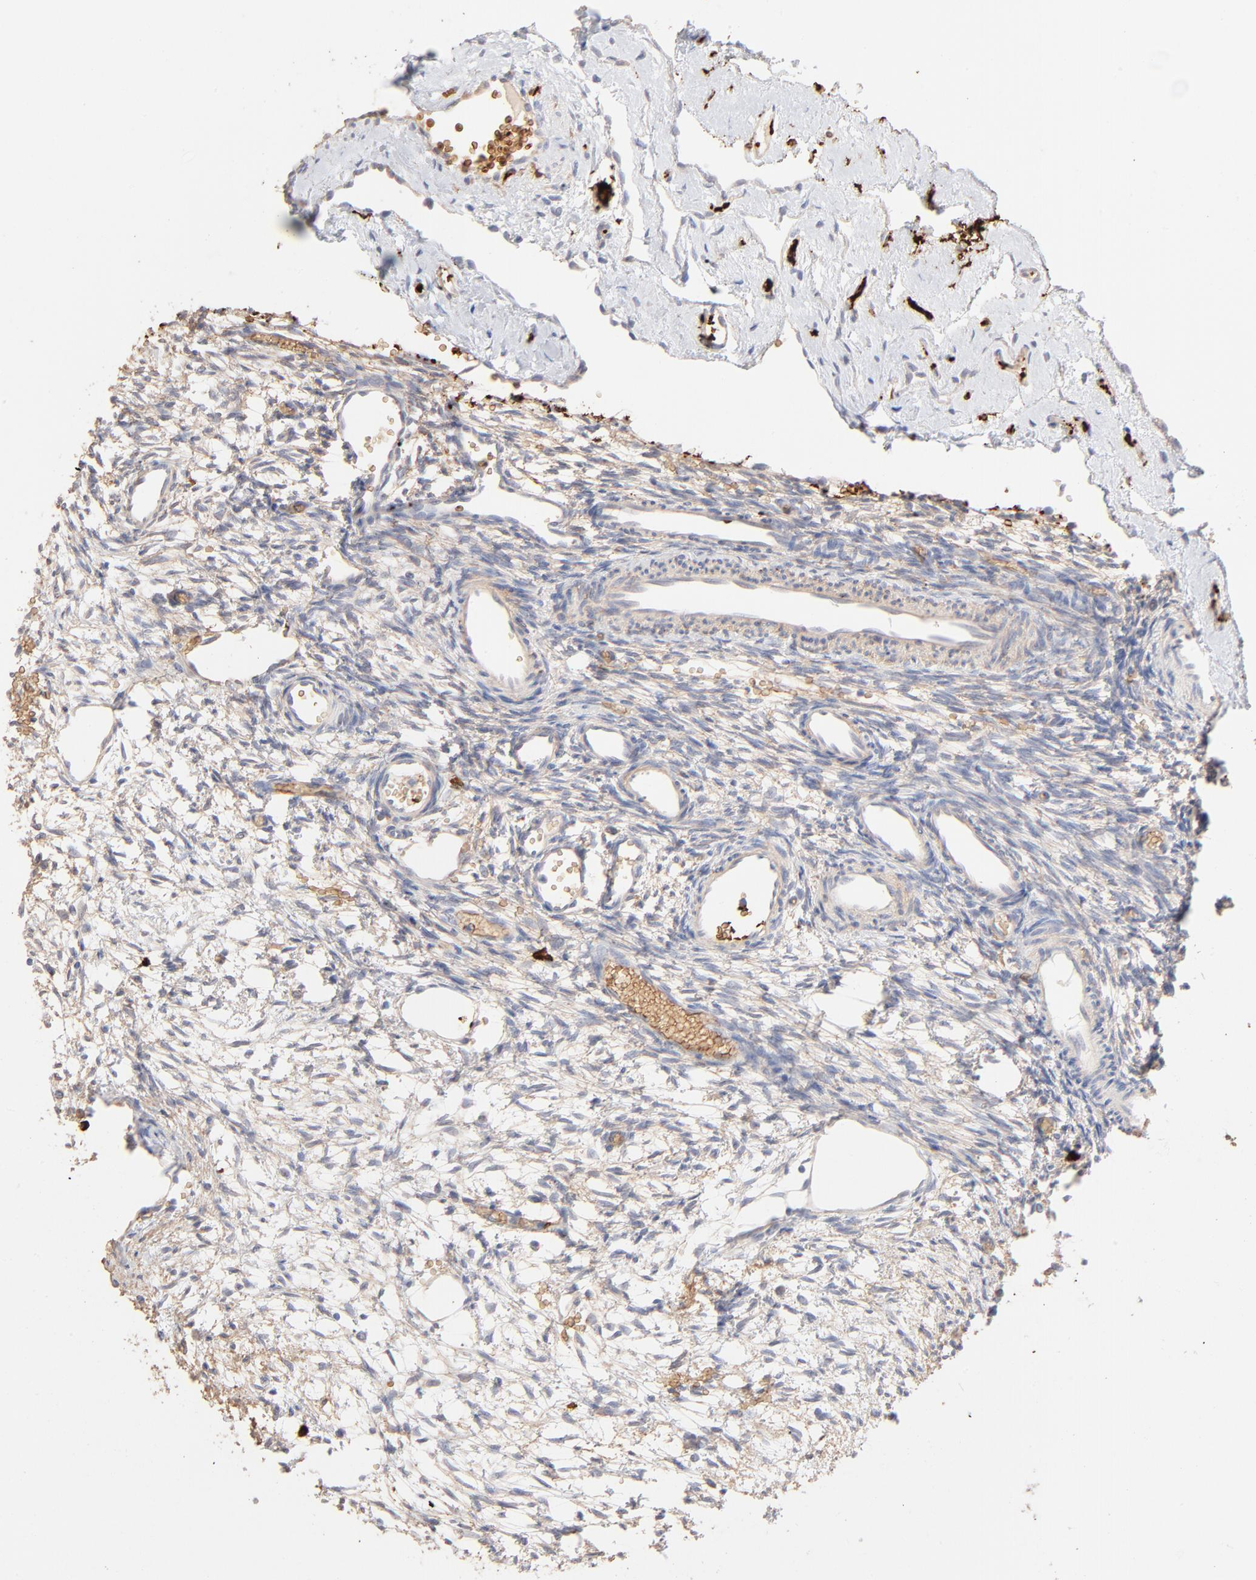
{"staining": {"intensity": "negative", "quantity": "none", "location": "none"}, "tissue": "ovary", "cell_type": "Ovarian stroma cells", "image_type": "normal", "snomed": [{"axis": "morphology", "description": "Normal tissue, NOS"}, {"axis": "topography", "description": "Ovary"}], "caption": "IHC of unremarkable human ovary demonstrates no expression in ovarian stroma cells.", "gene": "SPTB", "patient": {"sex": "female", "age": 35}}